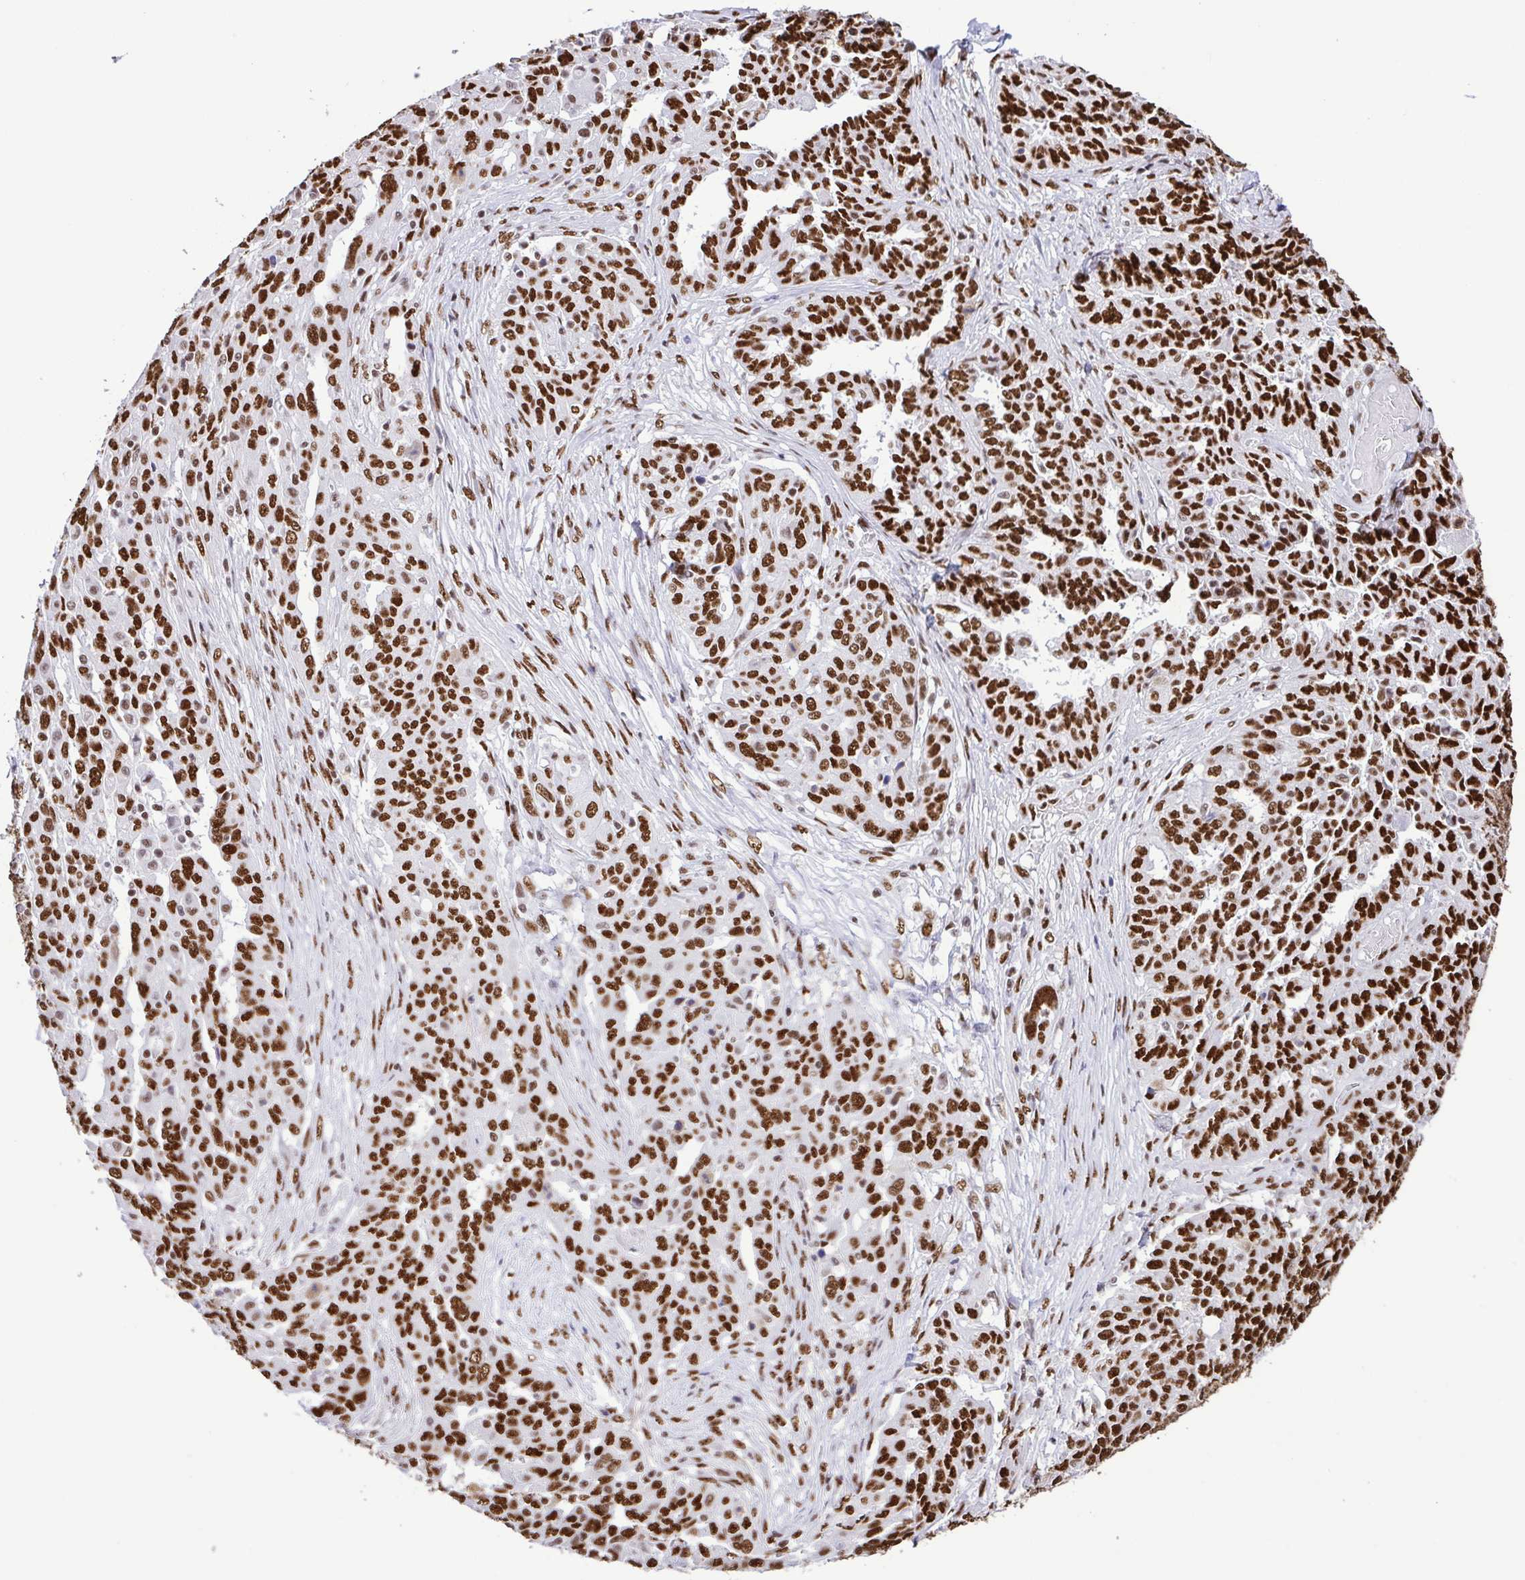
{"staining": {"intensity": "strong", "quantity": ">75%", "location": "nuclear"}, "tissue": "ovarian cancer", "cell_type": "Tumor cells", "image_type": "cancer", "snomed": [{"axis": "morphology", "description": "Cystadenocarcinoma, serous, NOS"}, {"axis": "topography", "description": "Ovary"}], "caption": "A high amount of strong nuclear expression is seen in approximately >75% of tumor cells in ovarian cancer (serous cystadenocarcinoma) tissue. Using DAB (brown) and hematoxylin (blue) stains, captured at high magnification using brightfield microscopy.", "gene": "TRIM28", "patient": {"sex": "female", "age": 67}}